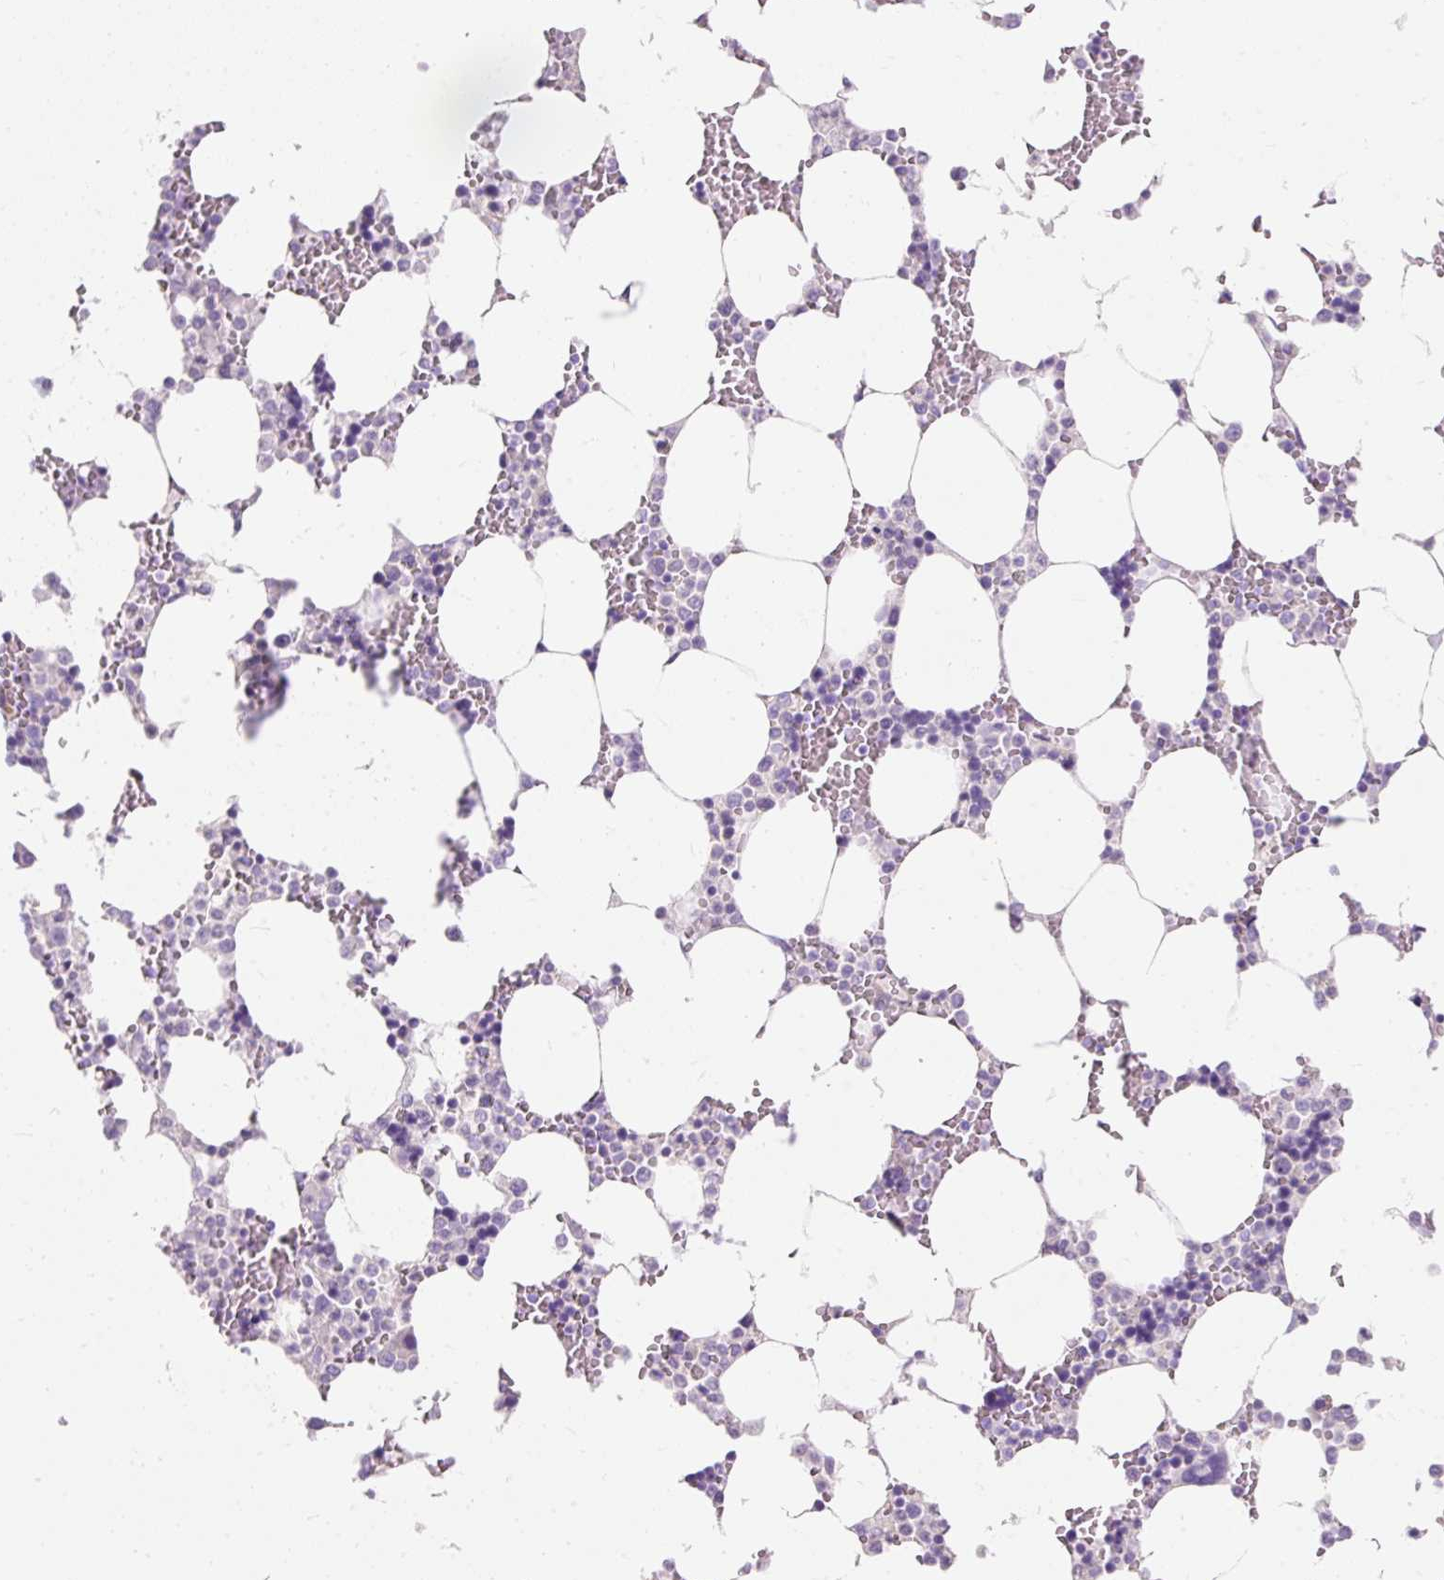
{"staining": {"intensity": "negative", "quantity": "none", "location": "none"}, "tissue": "bone marrow", "cell_type": "Hematopoietic cells", "image_type": "normal", "snomed": [{"axis": "morphology", "description": "Normal tissue, NOS"}, {"axis": "topography", "description": "Bone marrow"}], "caption": "Protein analysis of unremarkable bone marrow exhibits no significant expression in hematopoietic cells. (Brightfield microscopy of DAB immunohistochemistry at high magnification).", "gene": "TMEM213", "patient": {"sex": "male", "age": 64}}